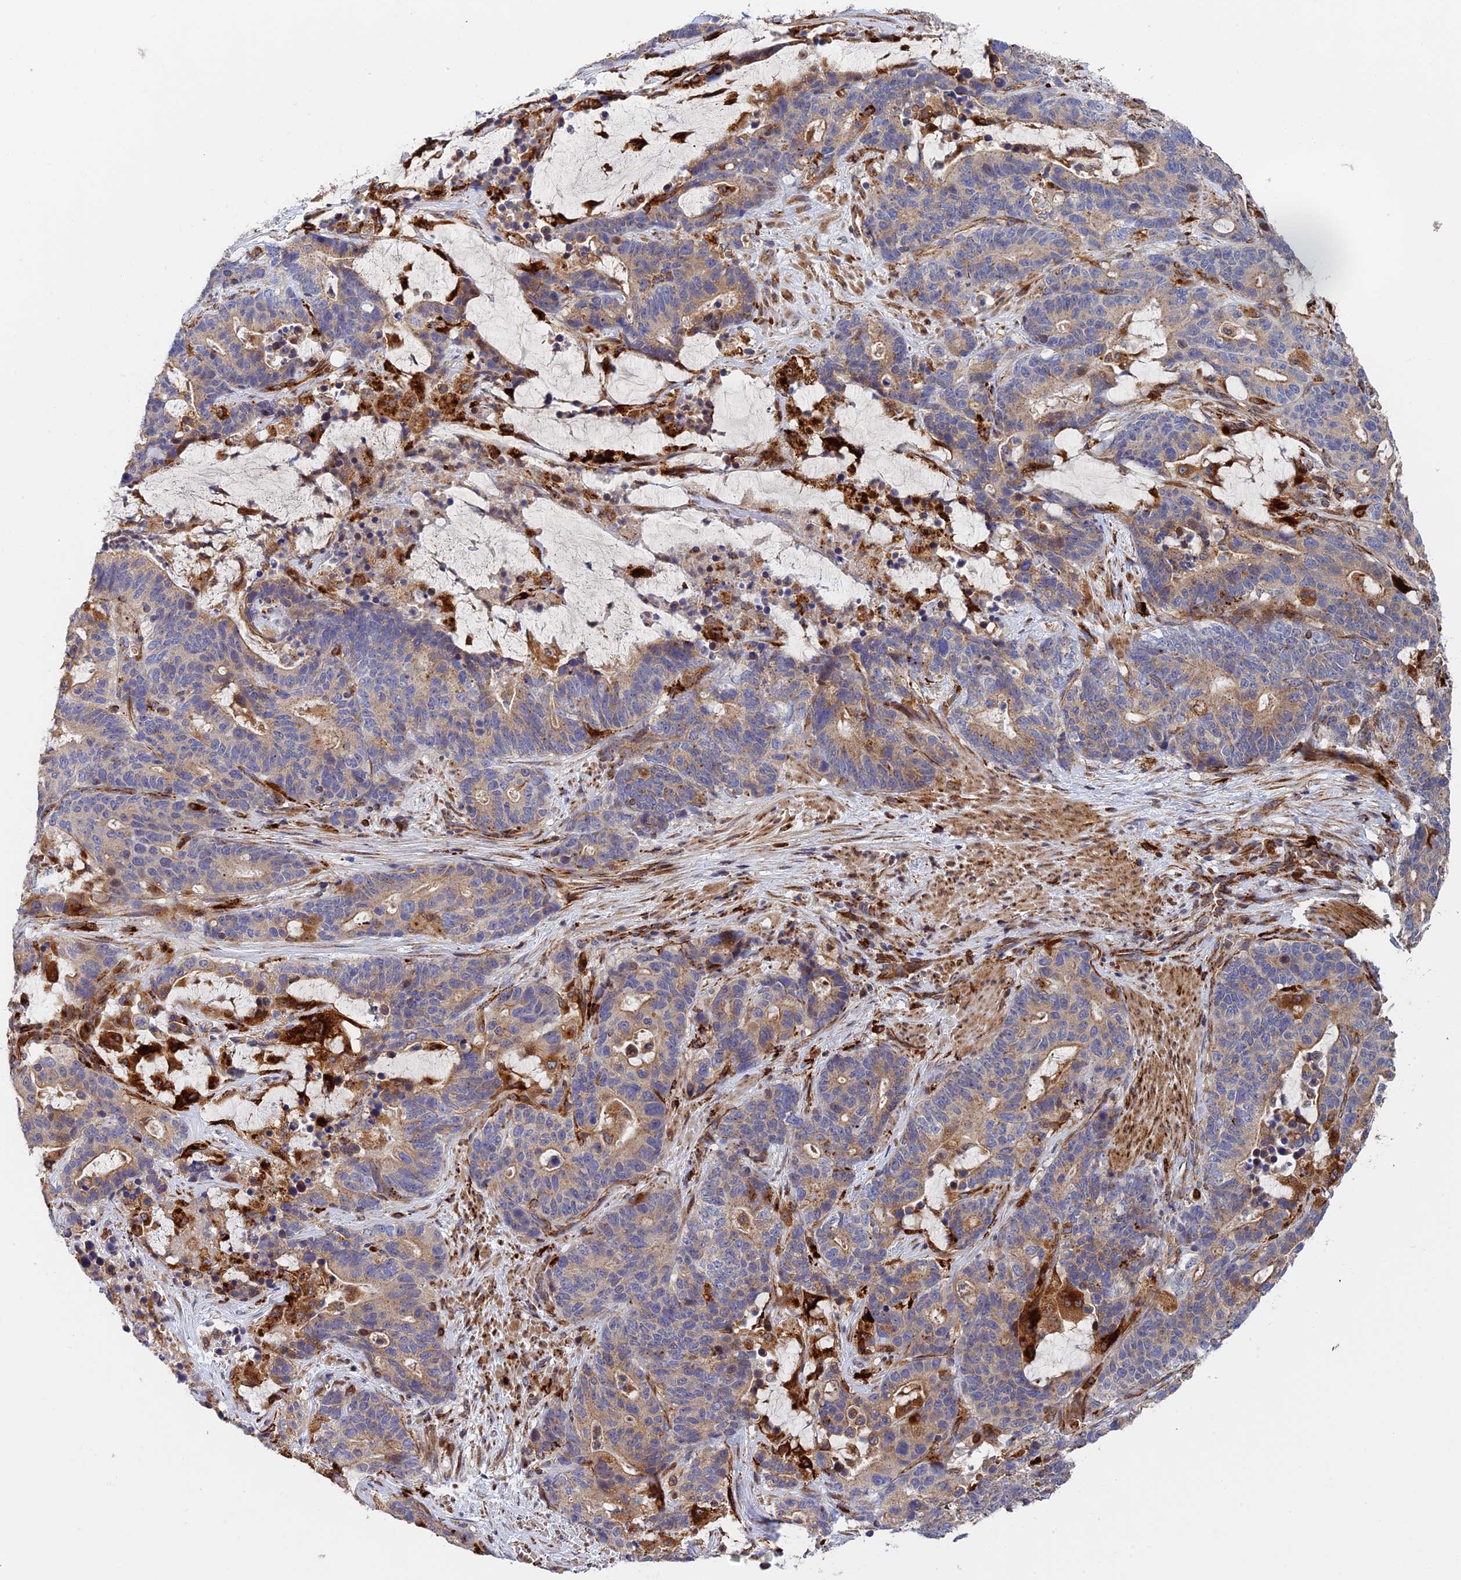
{"staining": {"intensity": "weak", "quantity": "25%-75%", "location": "cytoplasmic/membranous"}, "tissue": "stomach cancer", "cell_type": "Tumor cells", "image_type": "cancer", "snomed": [{"axis": "morphology", "description": "Adenocarcinoma, NOS"}, {"axis": "topography", "description": "Stomach"}], "caption": "This is a photomicrograph of immunohistochemistry (IHC) staining of stomach cancer, which shows weak expression in the cytoplasmic/membranous of tumor cells.", "gene": "PPP2R3C", "patient": {"sex": "female", "age": 76}}